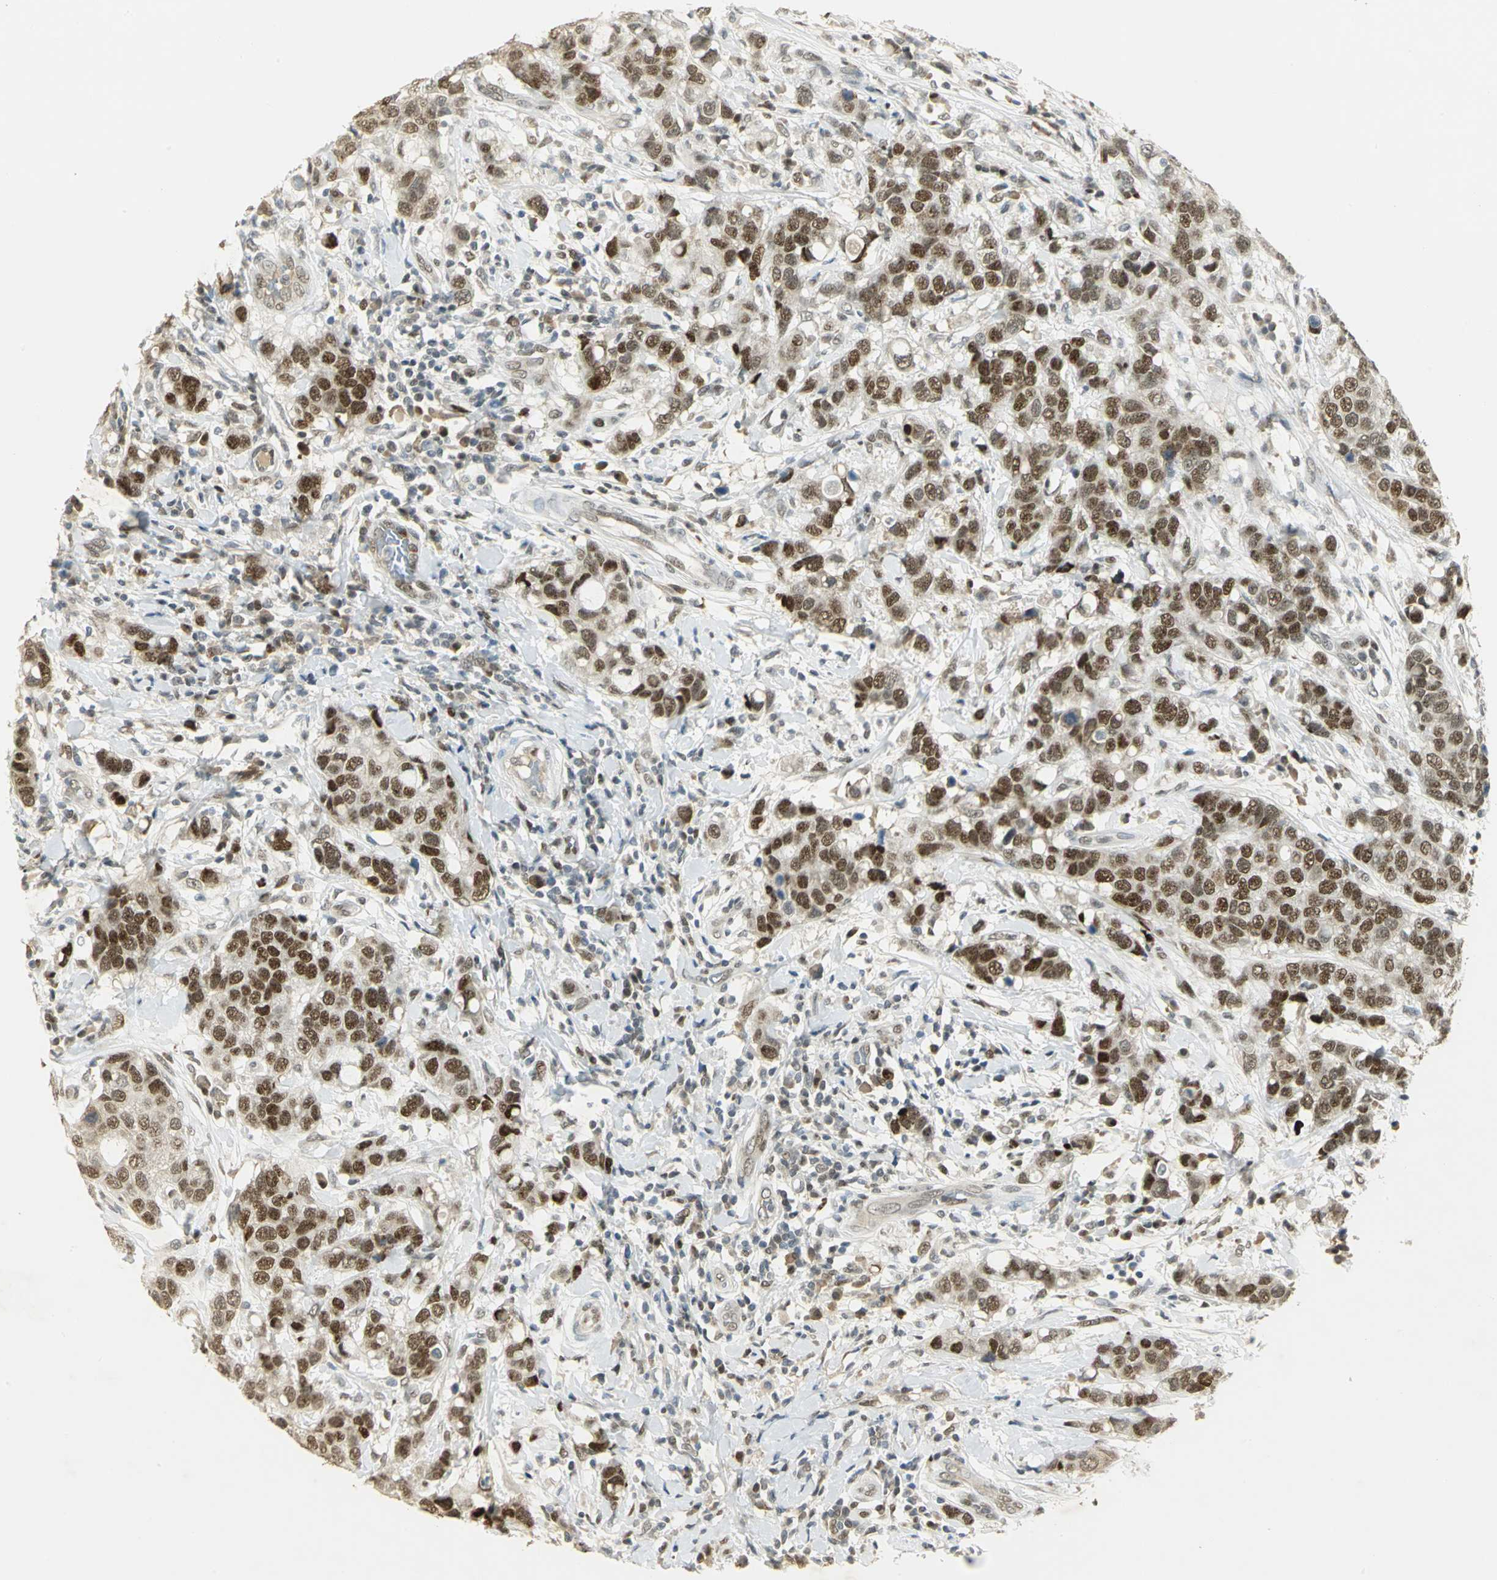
{"staining": {"intensity": "strong", "quantity": ">75%", "location": "nuclear"}, "tissue": "breast cancer", "cell_type": "Tumor cells", "image_type": "cancer", "snomed": [{"axis": "morphology", "description": "Duct carcinoma"}, {"axis": "topography", "description": "Breast"}], "caption": "Invasive ductal carcinoma (breast) stained with a brown dye exhibits strong nuclear positive positivity in about >75% of tumor cells.", "gene": "AK6", "patient": {"sex": "female", "age": 27}}